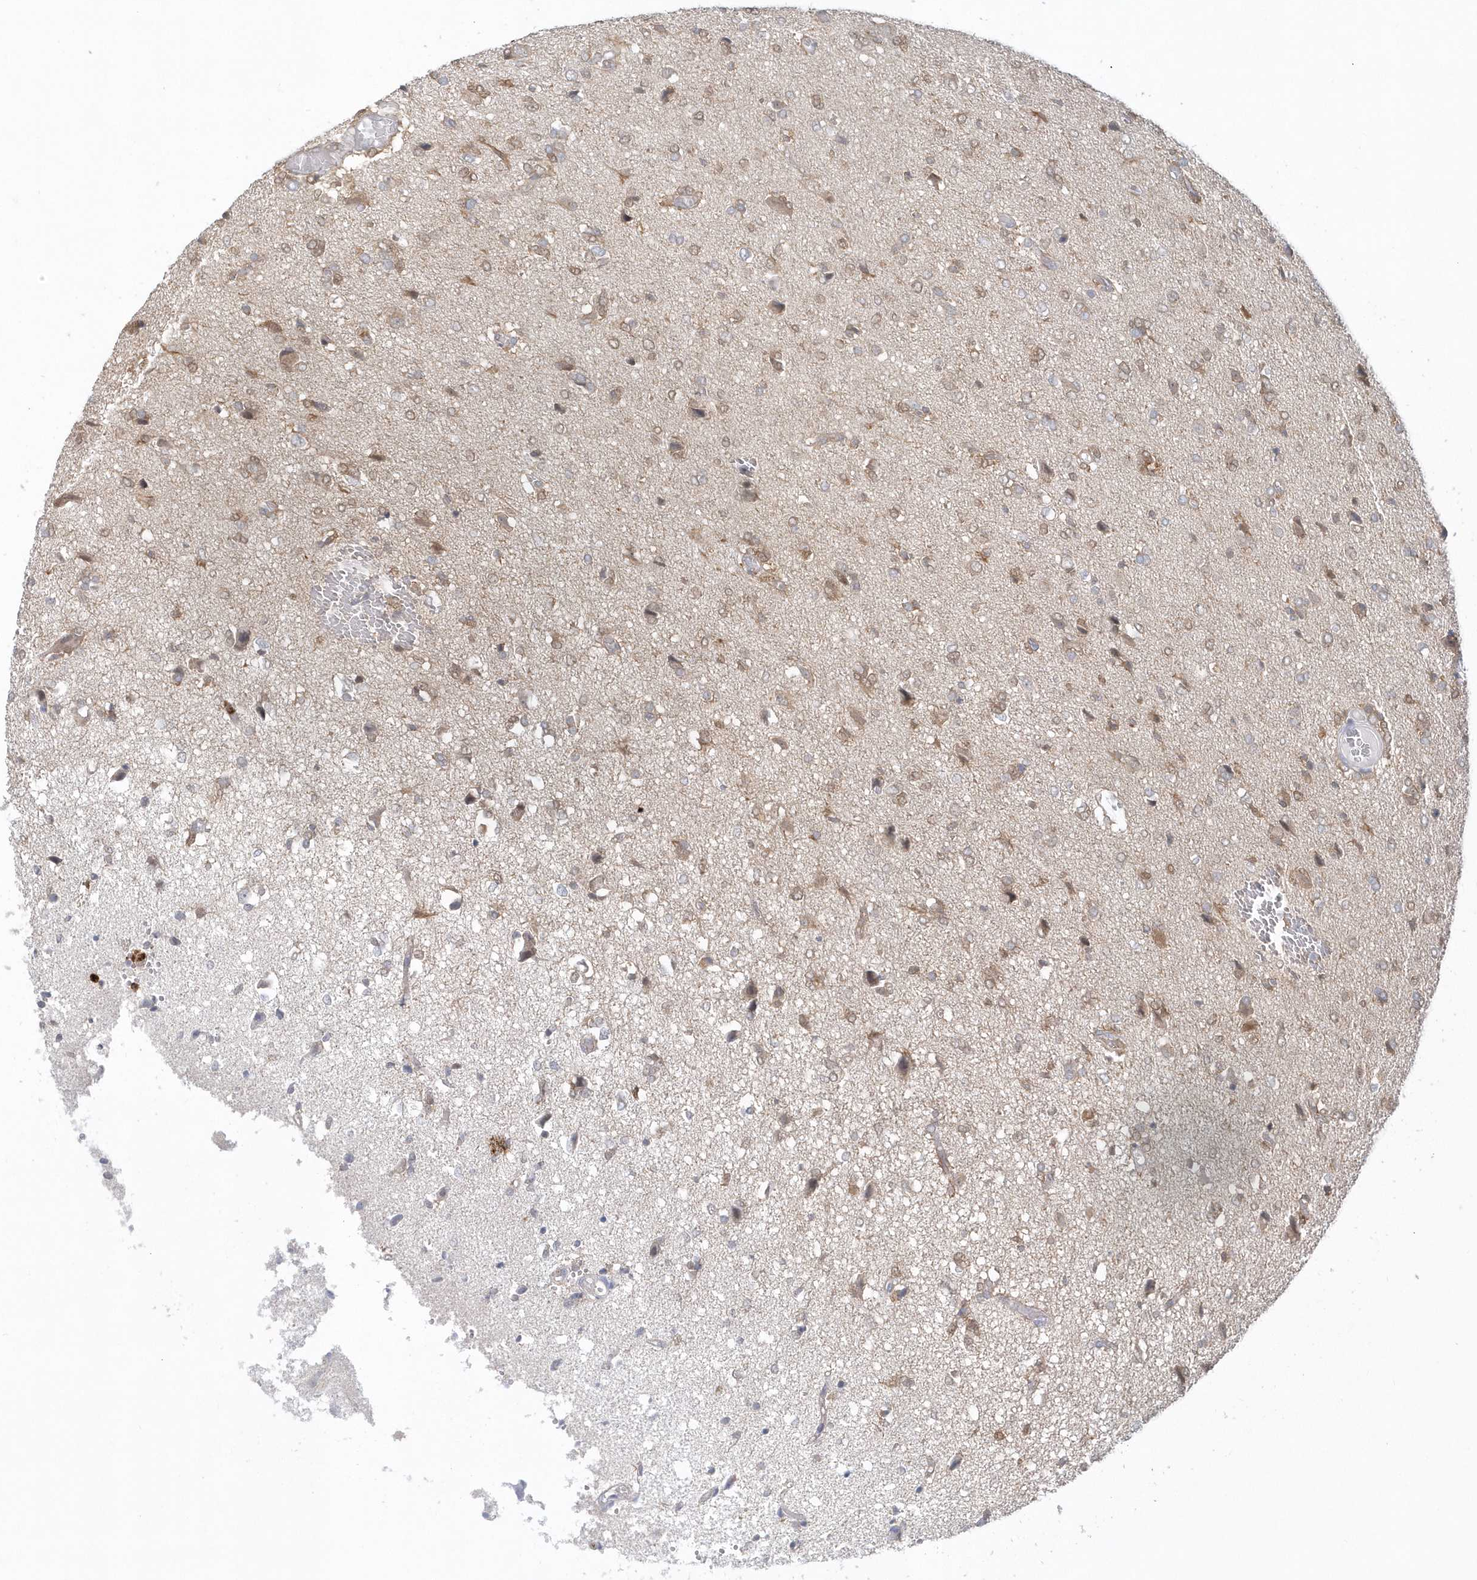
{"staining": {"intensity": "weak", "quantity": "25%-75%", "location": "cytoplasmic/membranous"}, "tissue": "glioma", "cell_type": "Tumor cells", "image_type": "cancer", "snomed": [{"axis": "morphology", "description": "Glioma, malignant, High grade"}, {"axis": "topography", "description": "Brain"}], "caption": "High-grade glioma (malignant) stained with IHC exhibits weak cytoplasmic/membranous staining in approximately 25%-75% of tumor cells.", "gene": "RNF7", "patient": {"sex": "female", "age": 59}}